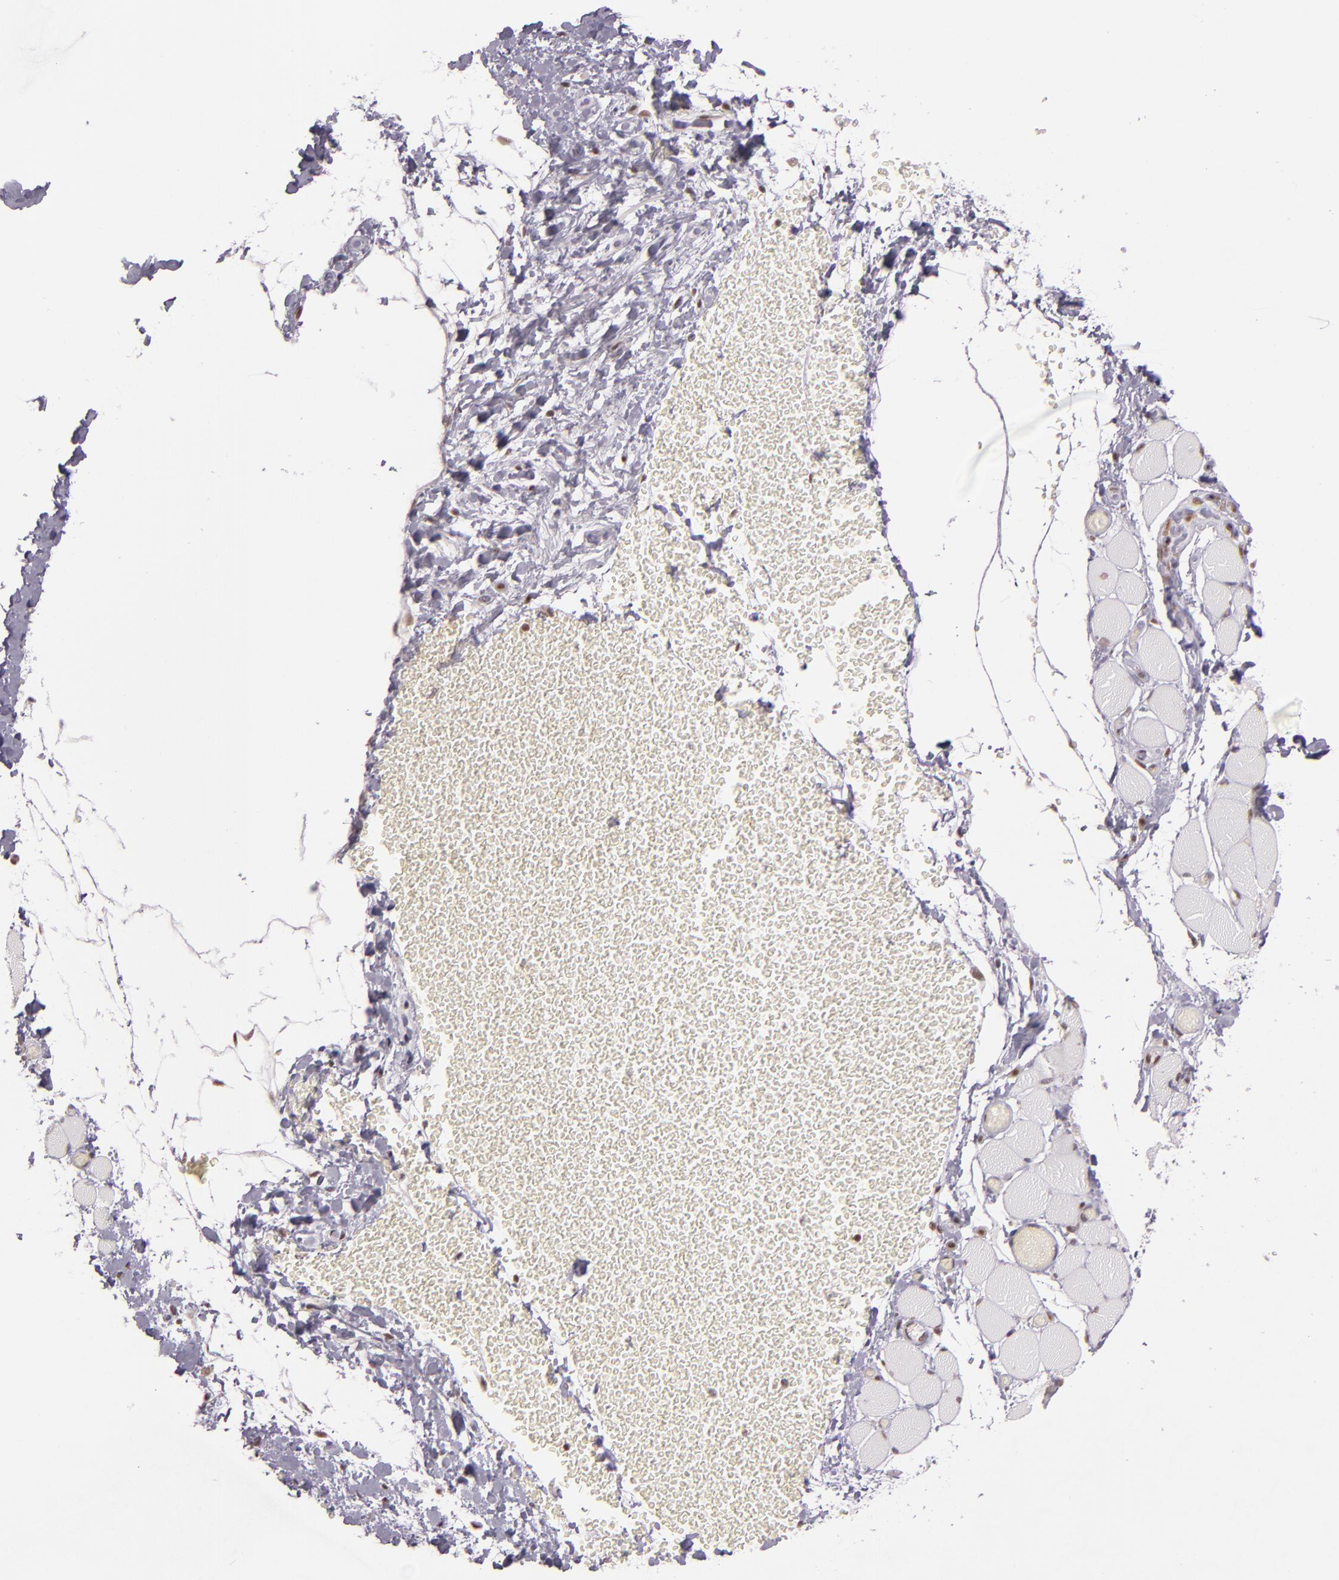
{"staining": {"intensity": "weak", "quantity": ">75%", "location": "nuclear"}, "tissue": "skeletal muscle", "cell_type": "Myocytes", "image_type": "normal", "snomed": [{"axis": "morphology", "description": "Normal tissue, NOS"}, {"axis": "topography", "description": "Skeletal muscle"}, {"axis": "topography", "description": "Soft tissue"}], "caption": "Weak nuclear positivity for a protein is appreciated in about >75% of myocytes of normal skeletal muscle using immunohistochemistry.", "gene": "ZFX", "patient": {"sex": "female", "age": 58}}